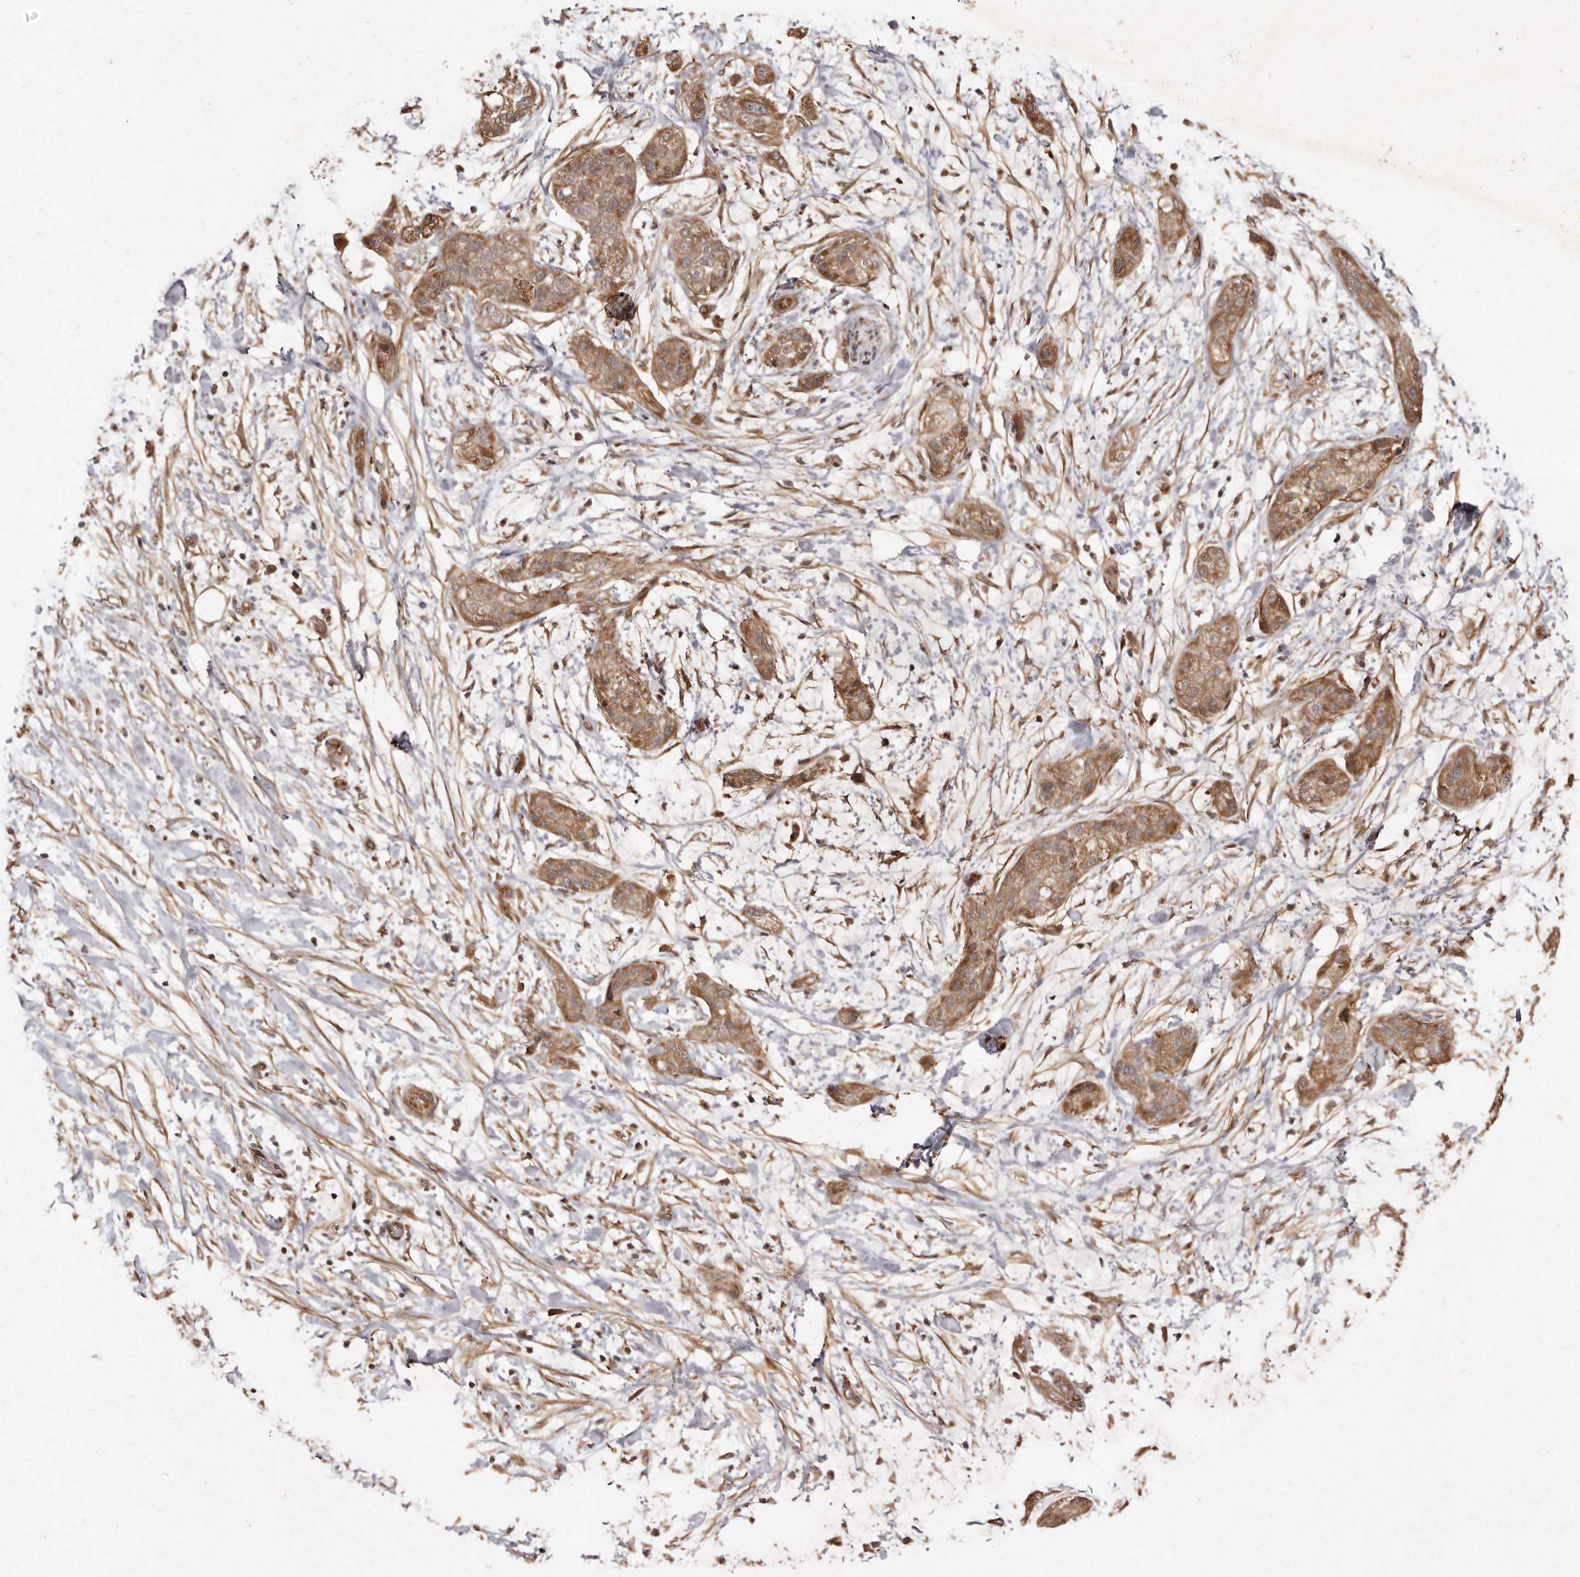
{"staining": {"intensity": "moderate", "quantity": ">75%", "location": "cytoplasmic/membranous"}, "tissue": "pancreatic cancer", "cell_type": "Tumor cells", "image_type": "cancer", "snomed": [{"axis": "morphology", "description": "Adenocarcinoma, NOS"}, {"axis": "topography", "description": "Pancreas"}], "caption": "Brown immunohistochemical staining in human pancreatic adenocarcinoma displays moderate cytoplasmic/membranous positivity in approximately >75% of tumor cells.", "gene": "SEMA3A", "patient": {"sex": "female", "age": 78}}